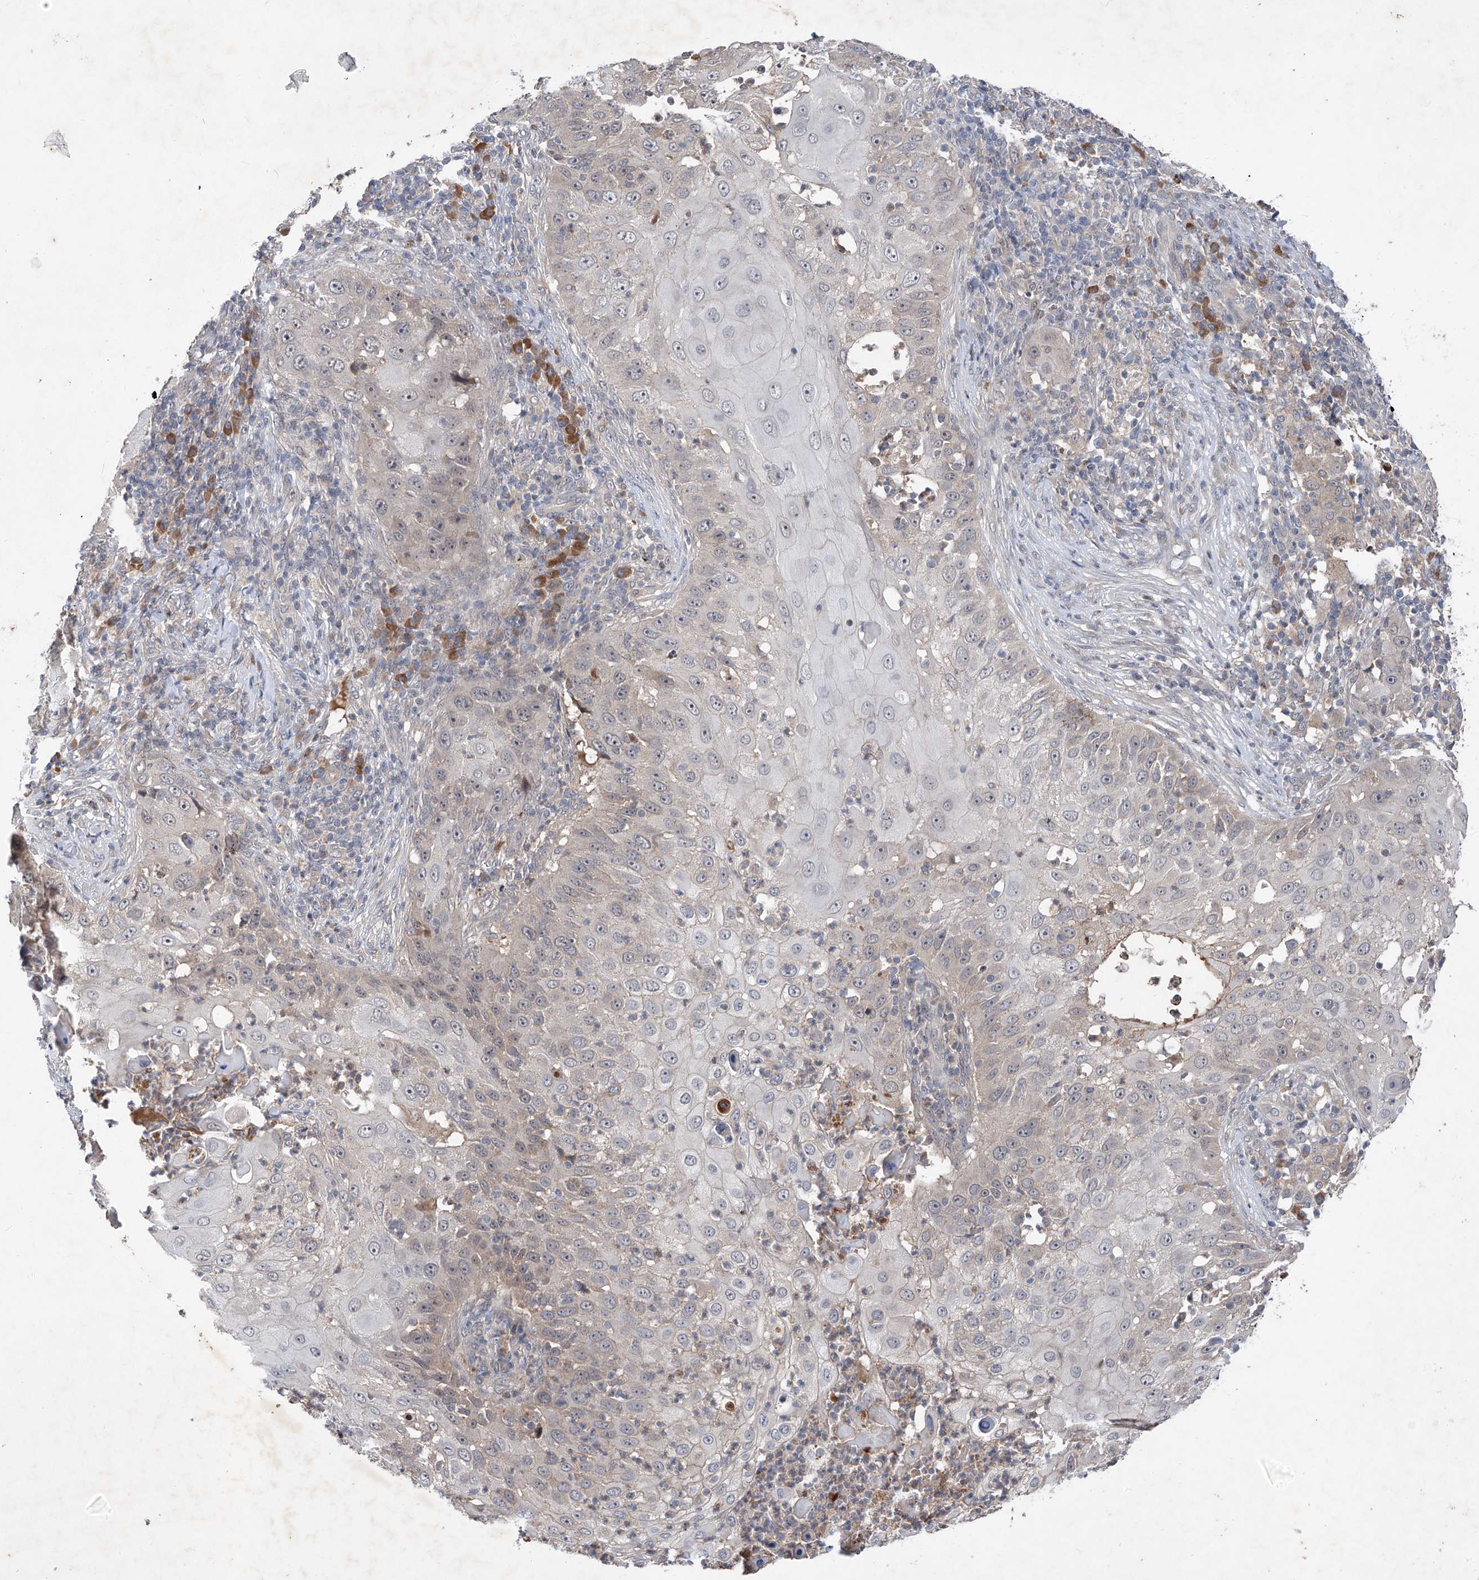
{"staining": {"intensity": "negative", "quantity": "none", "location": "none"}, "tissue": "skin cancer", "cell_type": "Tumor cells", "image_type": "cancer", "snomed": [{"axis": "morphology", "description": "Squamous cell carcinoma, NOS"}, {"axis": "topography", "description": "Skin"}], "caption": "A high-resolution image shows IHC staining of skin cancer (squamous cell carcinoma), which shows no significant positivity in tumor cells.", "gene": "FAM135A", "patient": {"sex": "female", "age": 44}}